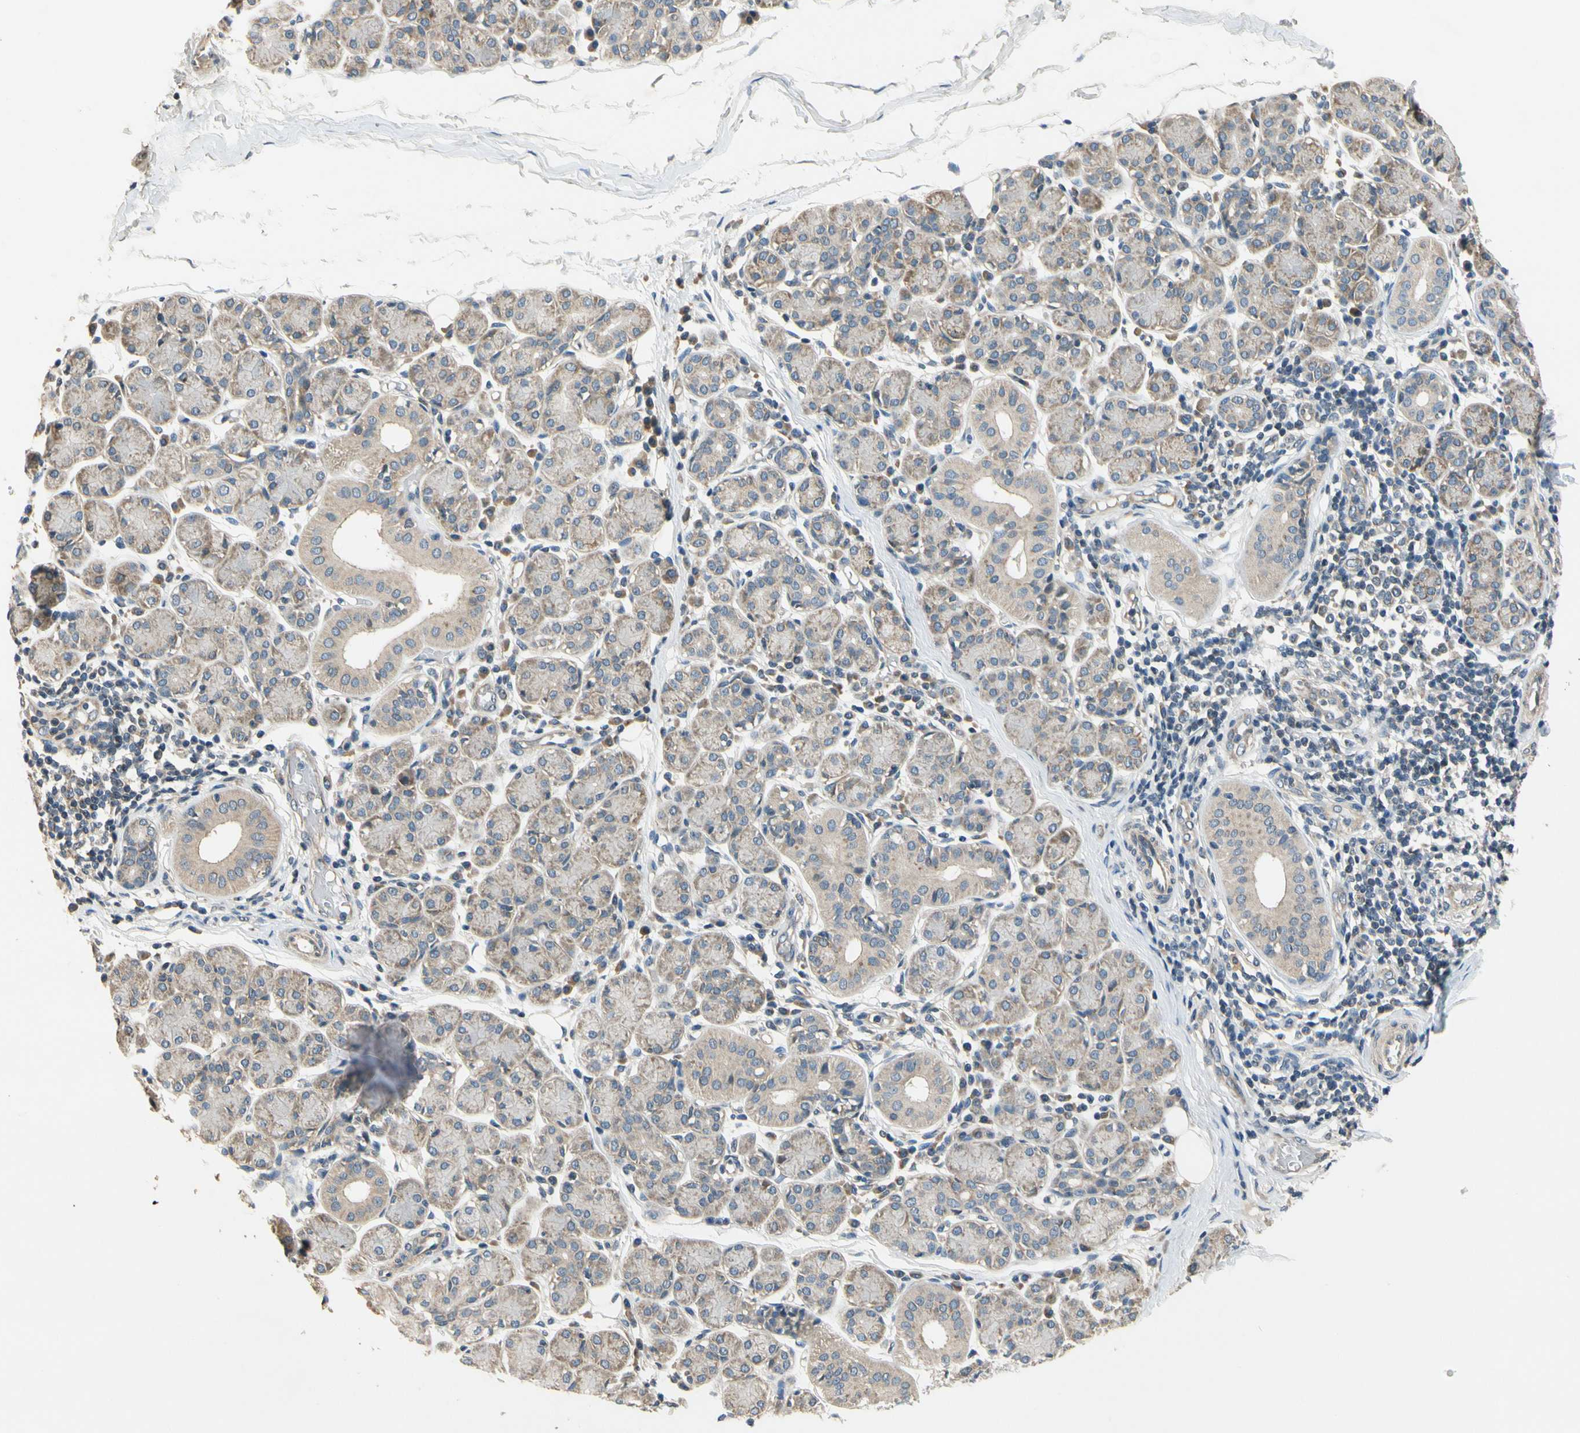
{"staining": {"intensity": "weak", "quantity": "<25%", "location": "cytoplasmic/membranous"}, "tissue": "salivary gland", "cell_type": "Glandular cells", "image_type": "normal", "snomed": [{"axis": "morphology", "description": "Normal tissue, NOS"}, {"axis": "morphology", "description": "Inflammation, NOS"}, {"axis": "topography", "description": "Lymph node"}, {"axis": "topography", "description": "Salivary gland"}], "caption": "Protein analysis of normal salivary gland shows no significant expression in glandular cells.", "gene": "ALKBH3", "patient": {"sex": "male", "age": 3}}